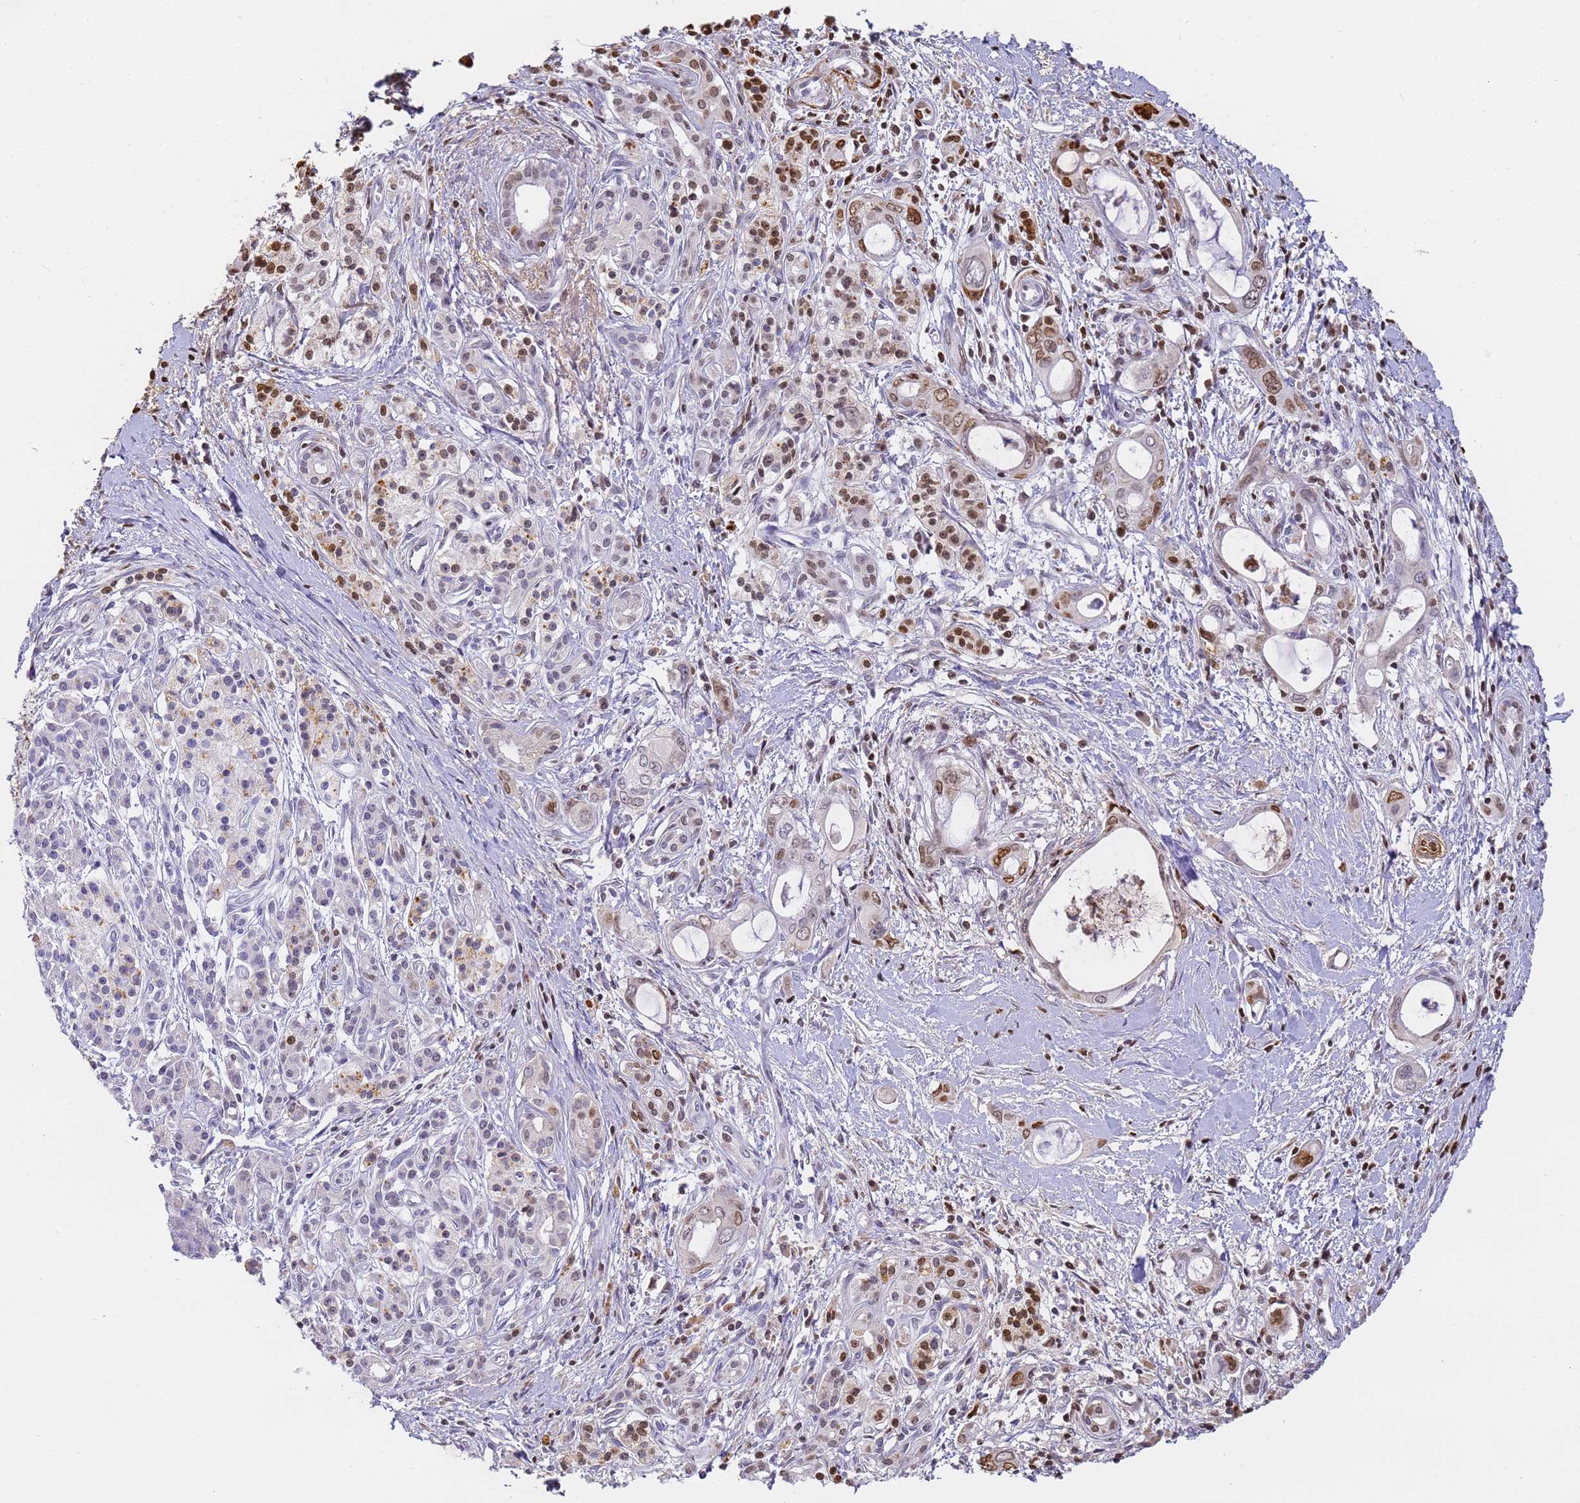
{"staining": {"intensity": "moderate", "quantity": "25%-75%", "location": "nuclear"}, "tissue": "pancreatic cancer", "cell_type": "Tumor cells", "image_type": "cancer", "snomed": [{"axis": "morphology", "description": "Adenocarcinoma, NOS"}, {"axis": "topography", "description": "Pancreas"}], "caption": "Human pancreatic cancer stained with a brown dye reveals moderate nuclear positive positivity in about 25%-75% of tumor cells.", "gene": "CFHR2", "patient": {"sex": "male", "age": 72}}